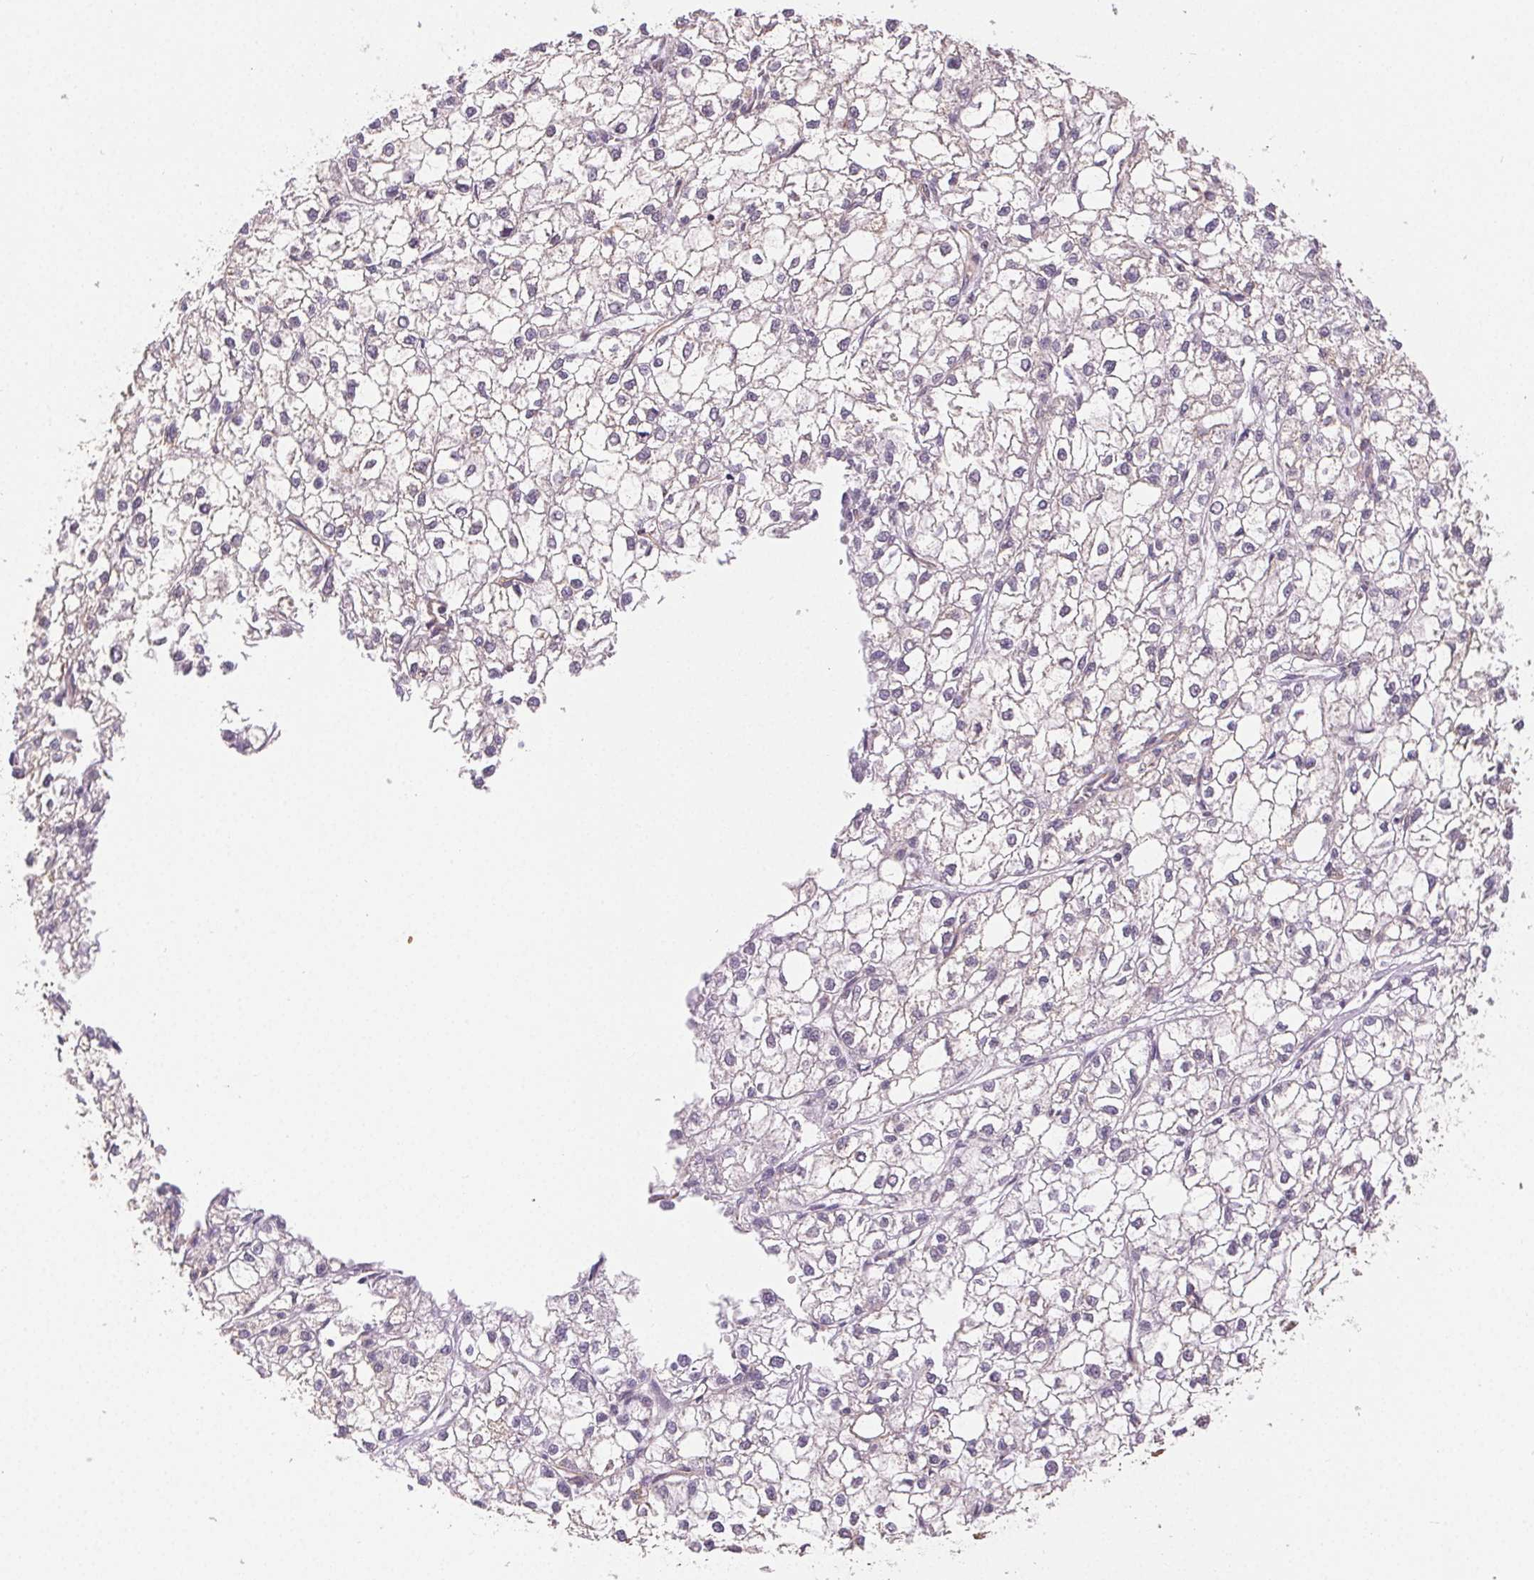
{"staining": {"intensity": "negative", "quantity": "none", "location": "none"}, "tissue": "liver cancer", "cell_type": "Tumor cells", "image_type": "cancer", "snomed": [{"axis": "morphology", "description": "Carcinoma, Hepatocellular, NOS"}, {"axis": "topography", "description": "Liver"}], "caption": "Histopathology image shows no significant protein expression in tumor cells of liver cancer.", "gene": "PIWIL4", "patient": {"sex": "female", "age": 43}}